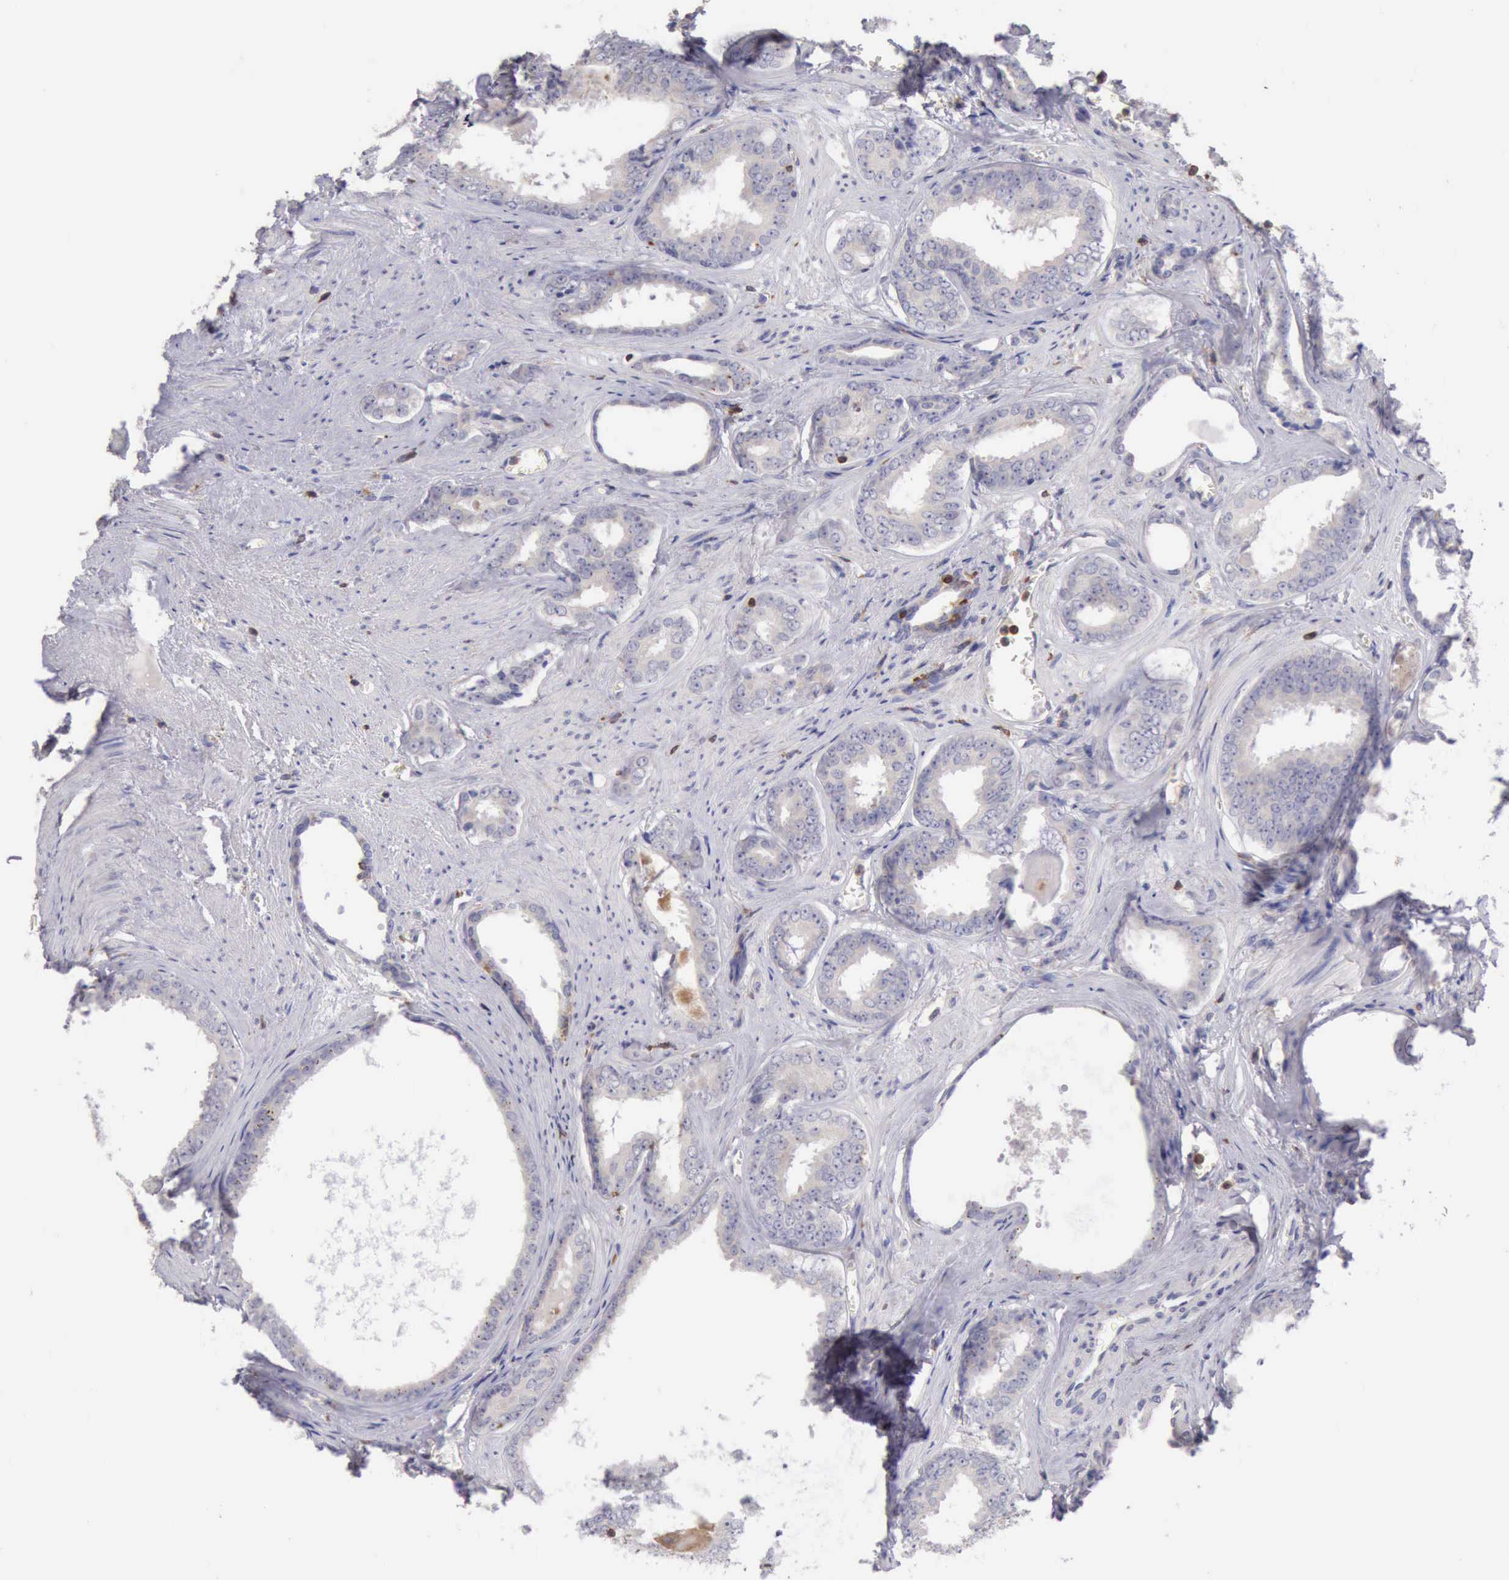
{"staining": {"intensity": "weak", "quantity": "25%-75%", "location": "cytoplasmic/membranous"}, "tissue": "prostate cancer", "cell_type": "Tumor cells", "image_type": "cancer", "snomed": [{"axis": "morphology", "description": "Adenocarcinoma, Medium grade"}, {"axis": "topography", "description": "Prostate"}], "caption": "Human prostate medium-grade adenocarcinoma stained for a protein (brown) demonstrates weak cytoplasmic/membranous positive staining in approximately 25%-75% of tumor cells.", "gene": "SASH3", "patient": {"sex": "male", "age": 79}}